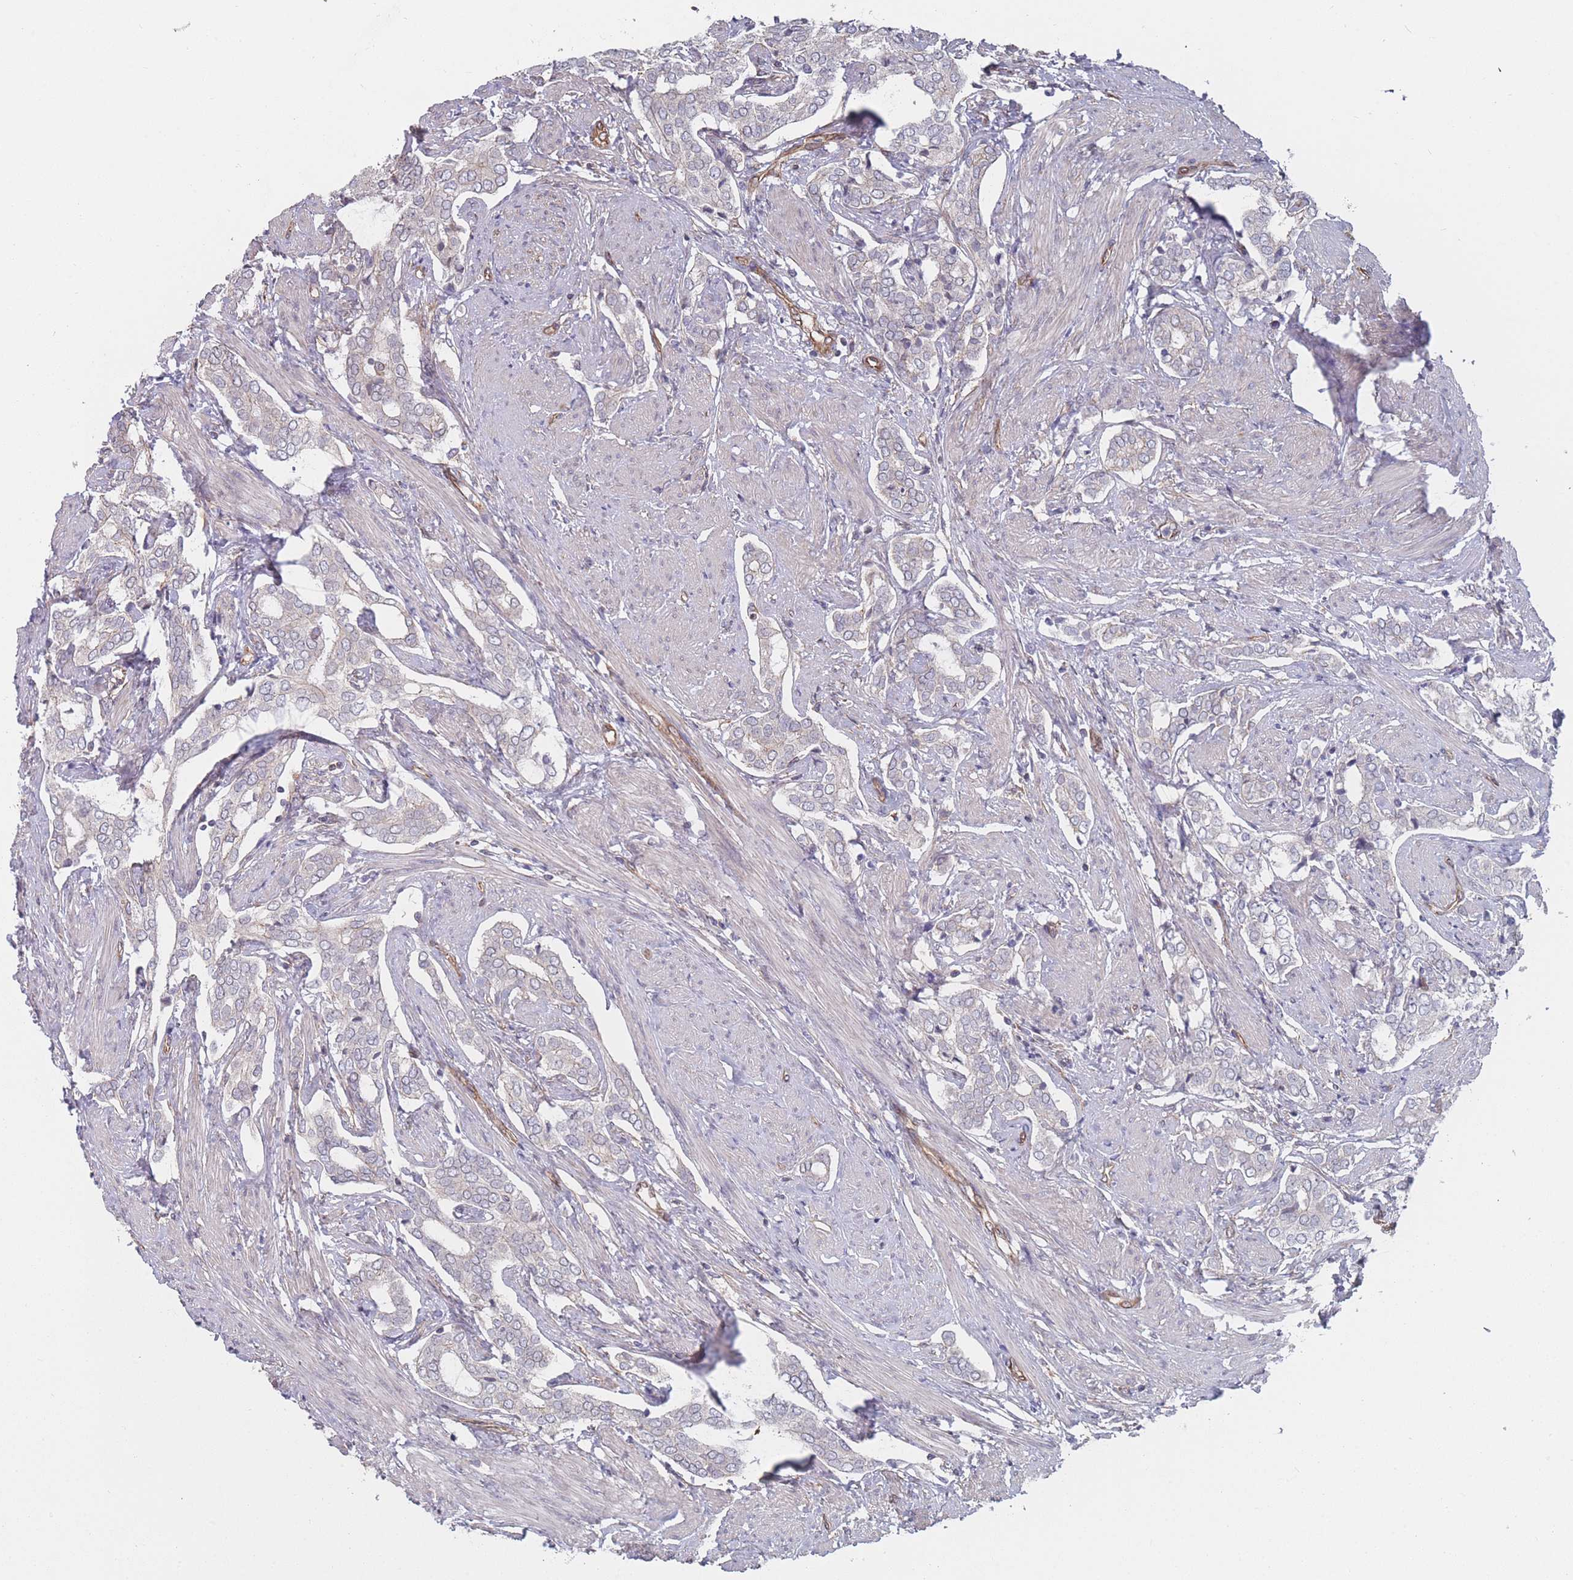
{"staining": {"intensity": "negative", "quantity": "none", "location": "none"}, "tissue": "prostate cancer", "cell_type": "Tumor cells", "image_type": "cancer", "snomed": [{"axis": "morphology", "description": "Adenocarcinoma, High grade"}, {"axis": "topography", "description": "Prostate"}], "caption": "Immunohistochemistry (IHC) image of neoplastic tissue: prostate cancer (adenocarcinoma (high-grade)) stained with DAB (3,3'-diaminobenzidine) shows no significant protein positivity in tumor cells.", "gene": "SLC1A6", "patient": {"sex": "male", "age": 71}}